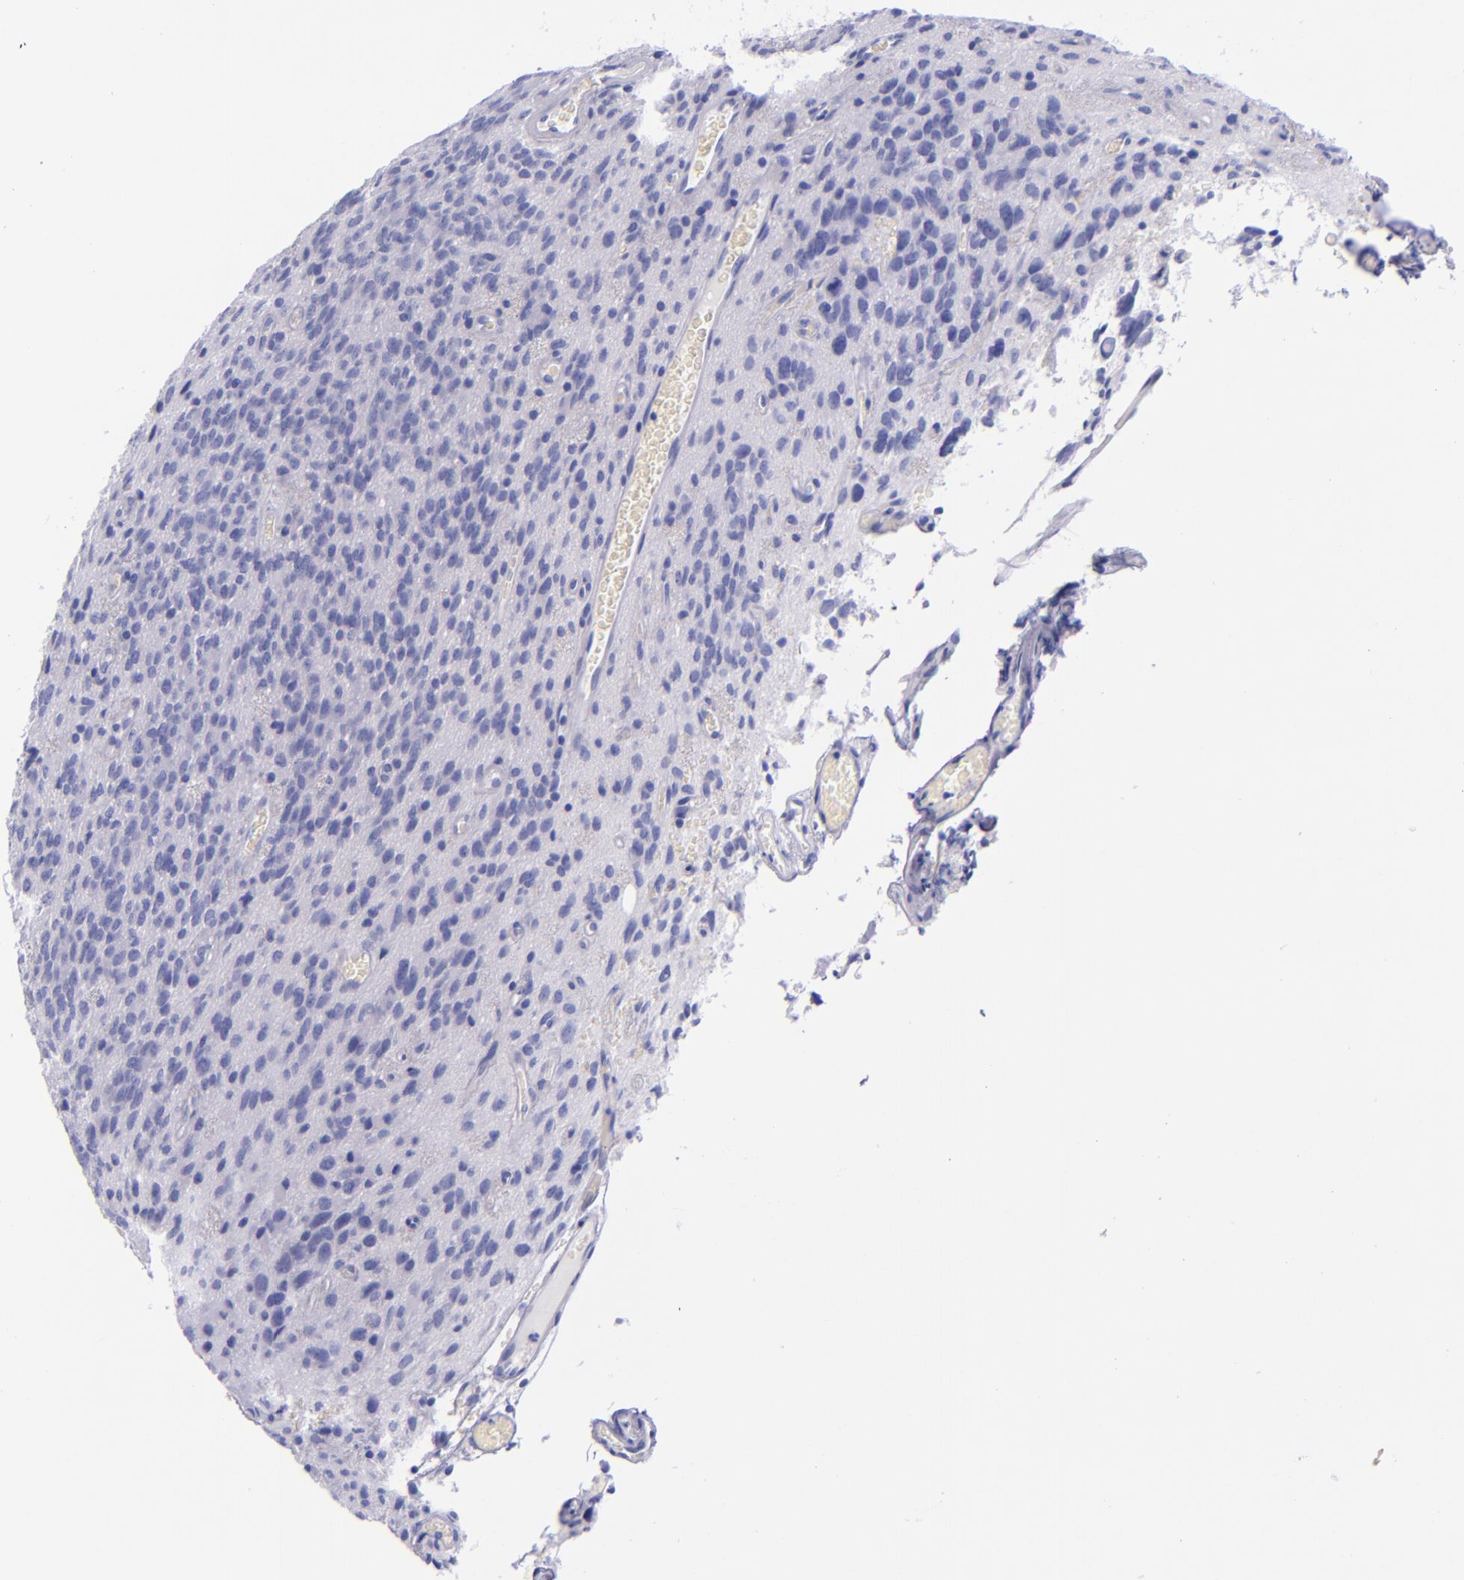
{"staining": {"intensity": "negative", "quantity": "none", "location": "none"}, "tissue": "glioma", "cell_type": "Tumor cells", "image_type": "cancer", "snomed": [{"axis": "morphology", "description": "Glioma, malignant, Low grade"}, {"axis": "topography", "description": "Brain"}], "caption": "Immunohistochemical staining of glioma exhibits no significant staining in tumor cells.", "gene": "LAG3", "patient": {"sex": "female", "age": 15}}